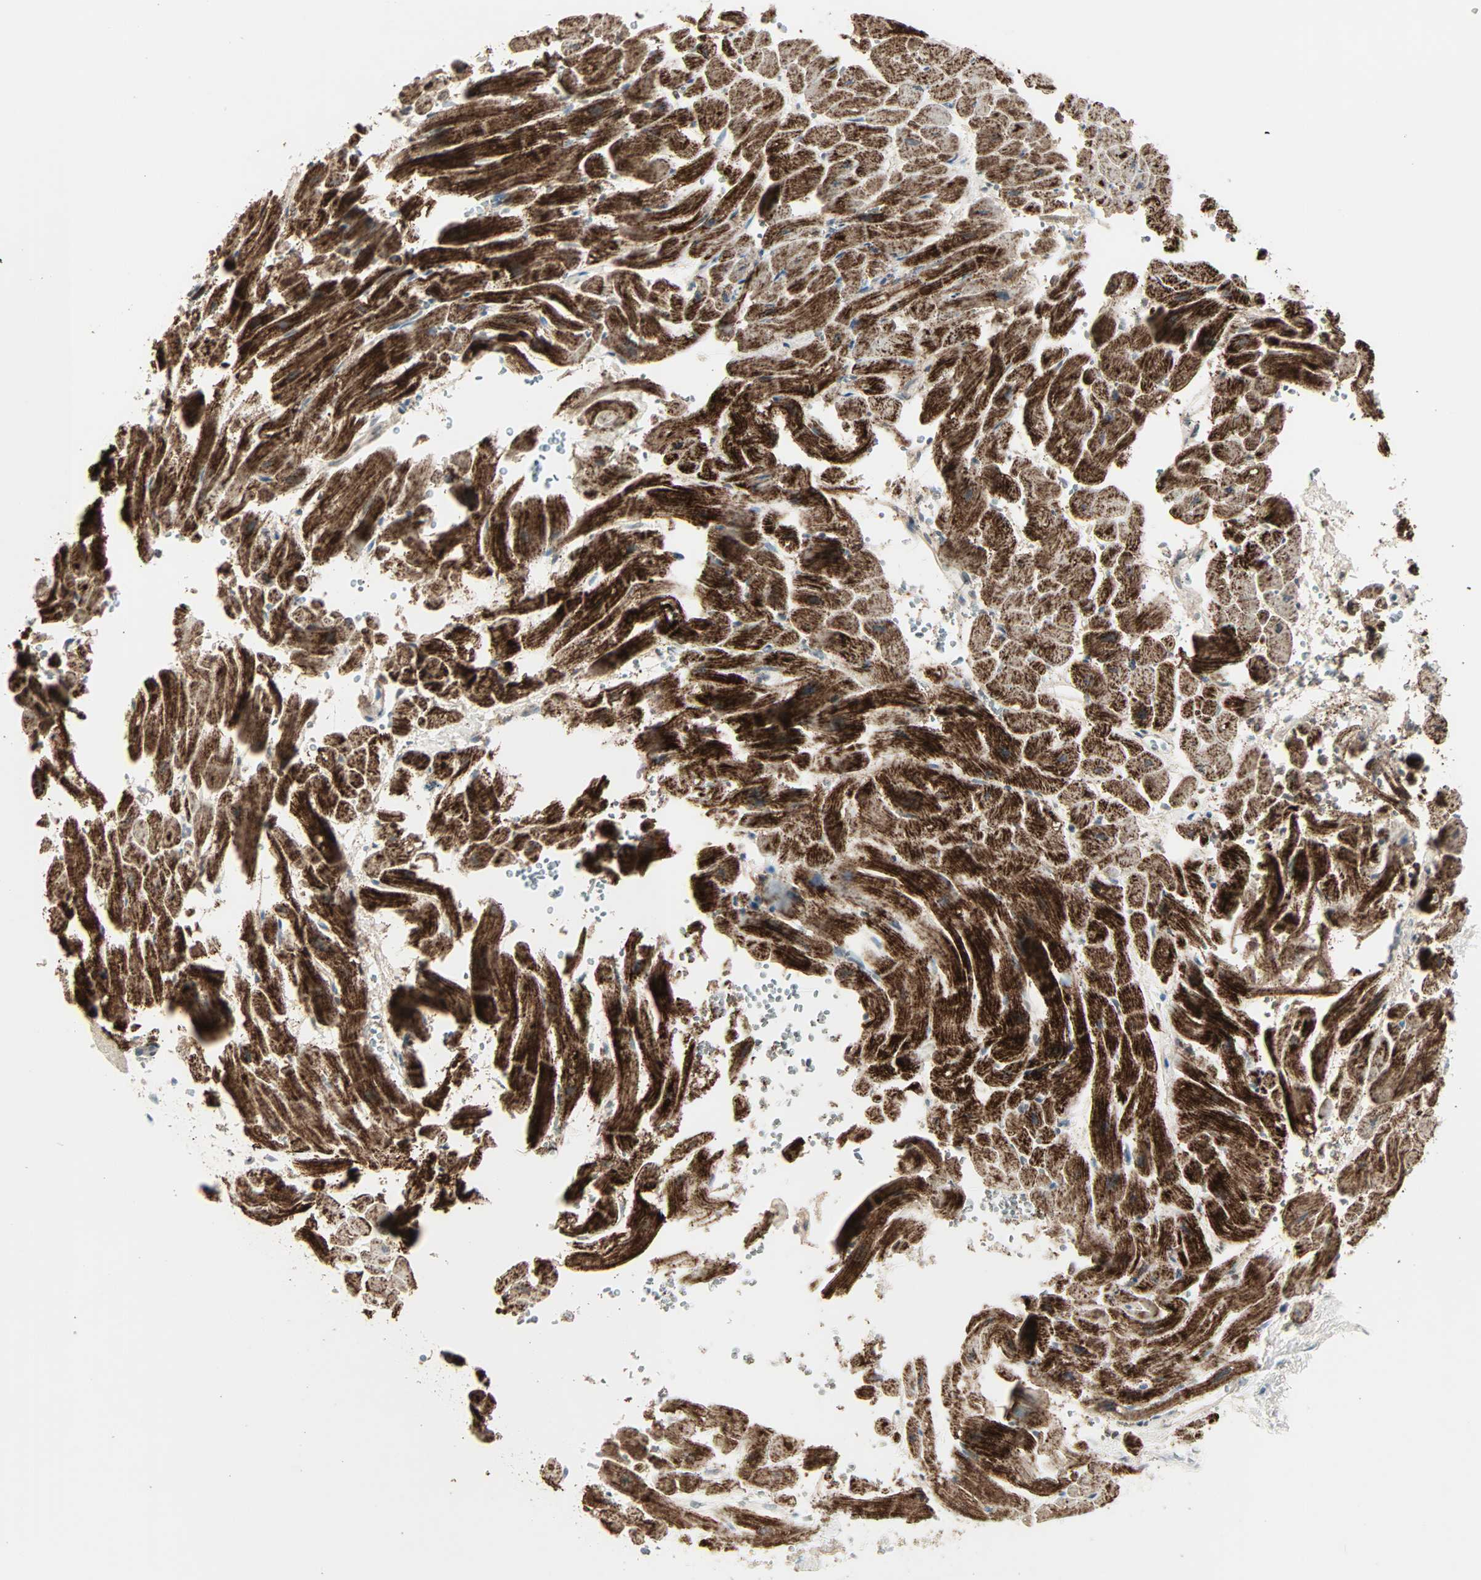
{"staining": {"intensity": "strong", "quantity": ">75%", "location": "cytoplasmic/membranous"}, "tissue": "heart muscle", "cell_type": "Cardiomyocytes", "image_type": "normal", "snomed": [{"axis": "morphology", "description": "Normal tissue, NOS"}, {"axis": "topography", "description": "Heart"}], "caption": "IHC histopathology image of benign heart muscle: heart muscle stained using immunohistochemistry (IHC) demonstrates high levels of strong protein expression localized specifically in the cytoplasmic/membranous of cardiomyocytes, appearing as a cytoplasmic/membranous brown color.", "gene": "IDH2", "patient": {"sex": "male", "age": 45}}